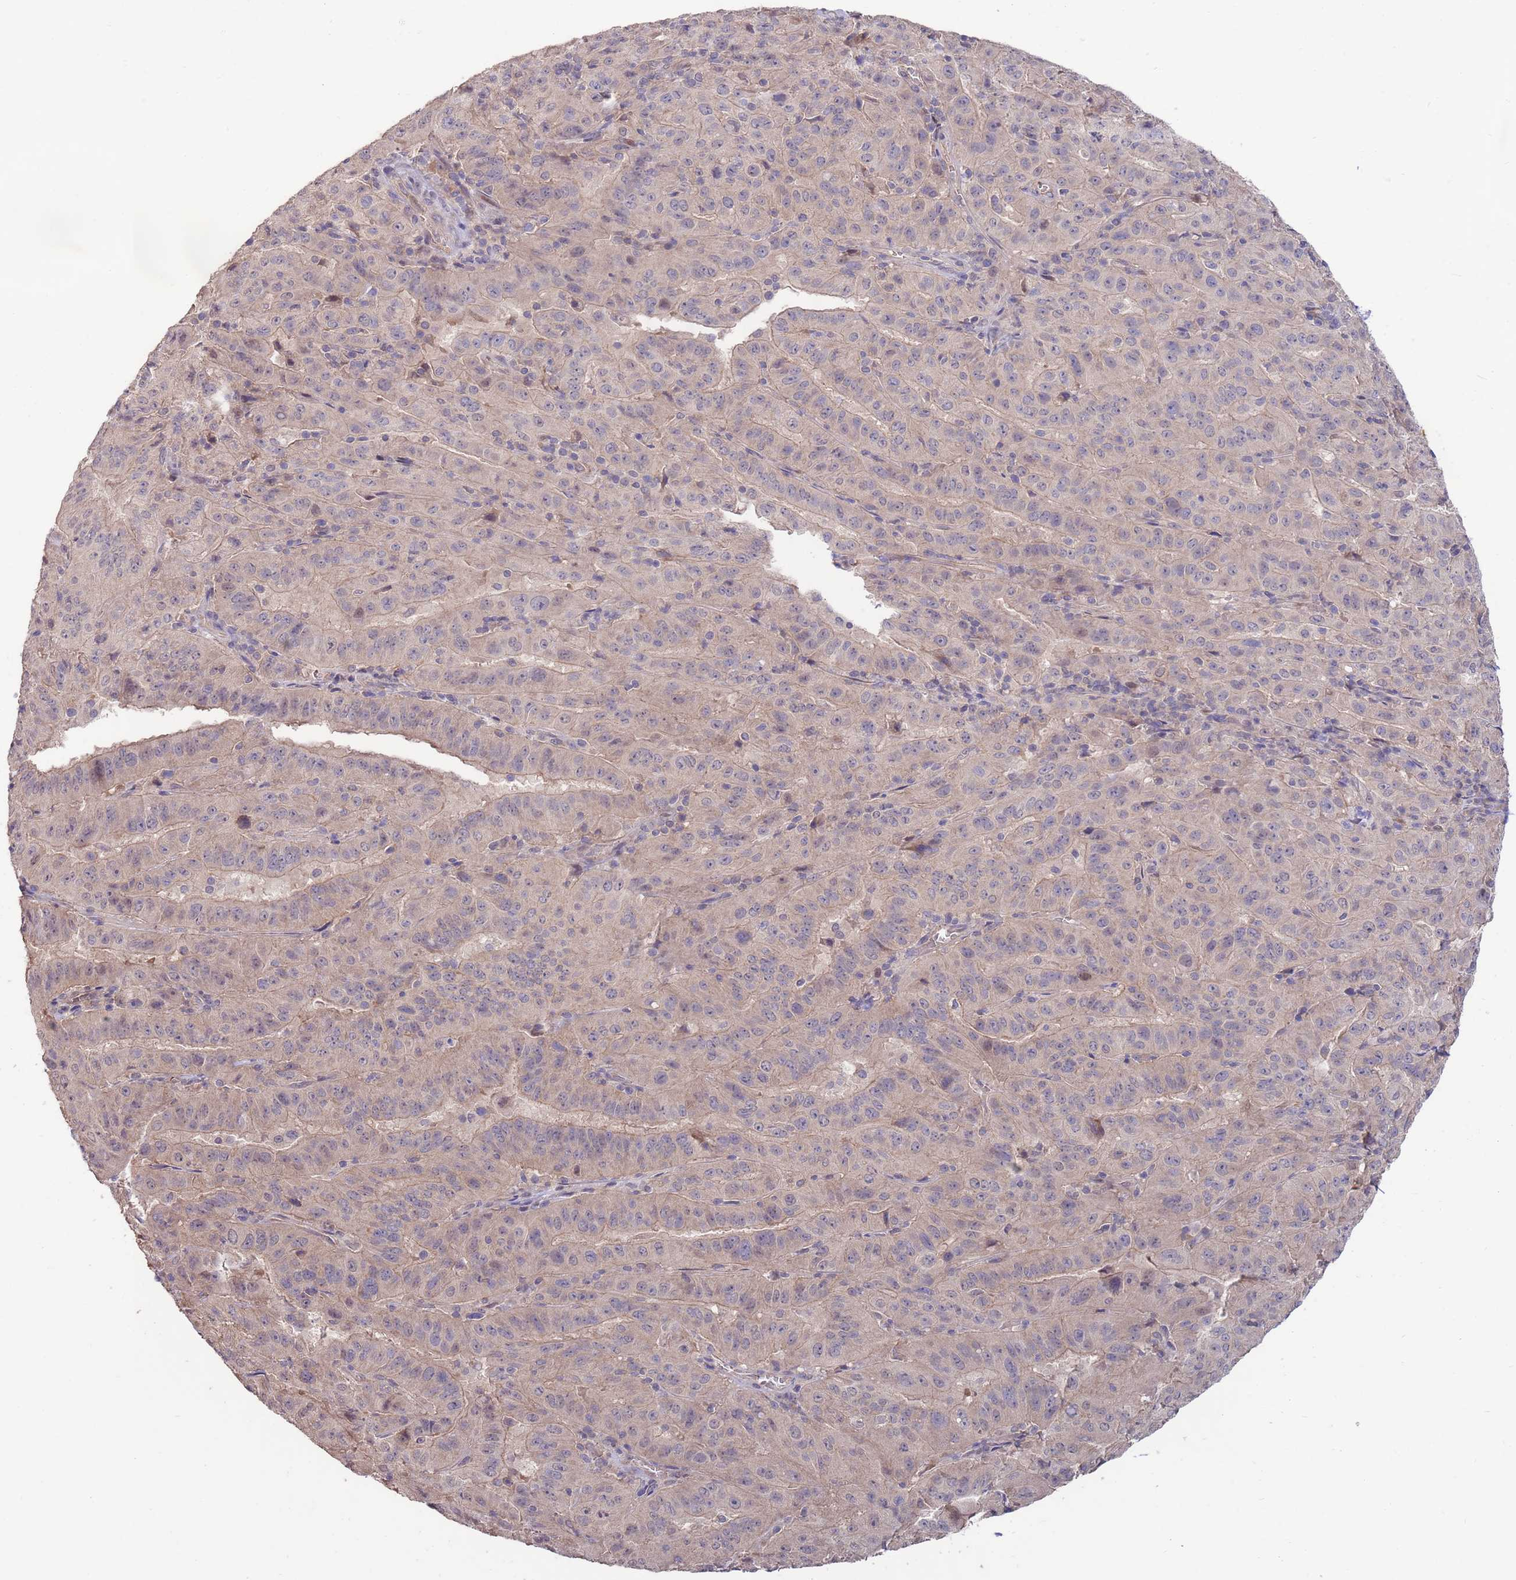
{"staining": {"intensity": "weak", "quantity": "25%-75%", "location": "cytoplasmic/membranous"}, "tissue": "pancreatic cancer", "cell_type": "Tumor cells", "image_type": "cancer", "snomed": [{"axis": "morphology", "description": "Adenocarcinoma, NOS"}, {"axis": "topography", "description": "Pancreas"}], "caption": "High-magnification brightfield microscopy of pancreatic cancer (adenocarcinoma) stained with DAB (brown) and counterstained with hematoxylin (blue). tumor cells exhibit weak cytoplasmic/membranous expression is present in approximately25%-75% of cells.", "gene": "MARVELD2", "patient": {"sex": "male", "age": 63}}